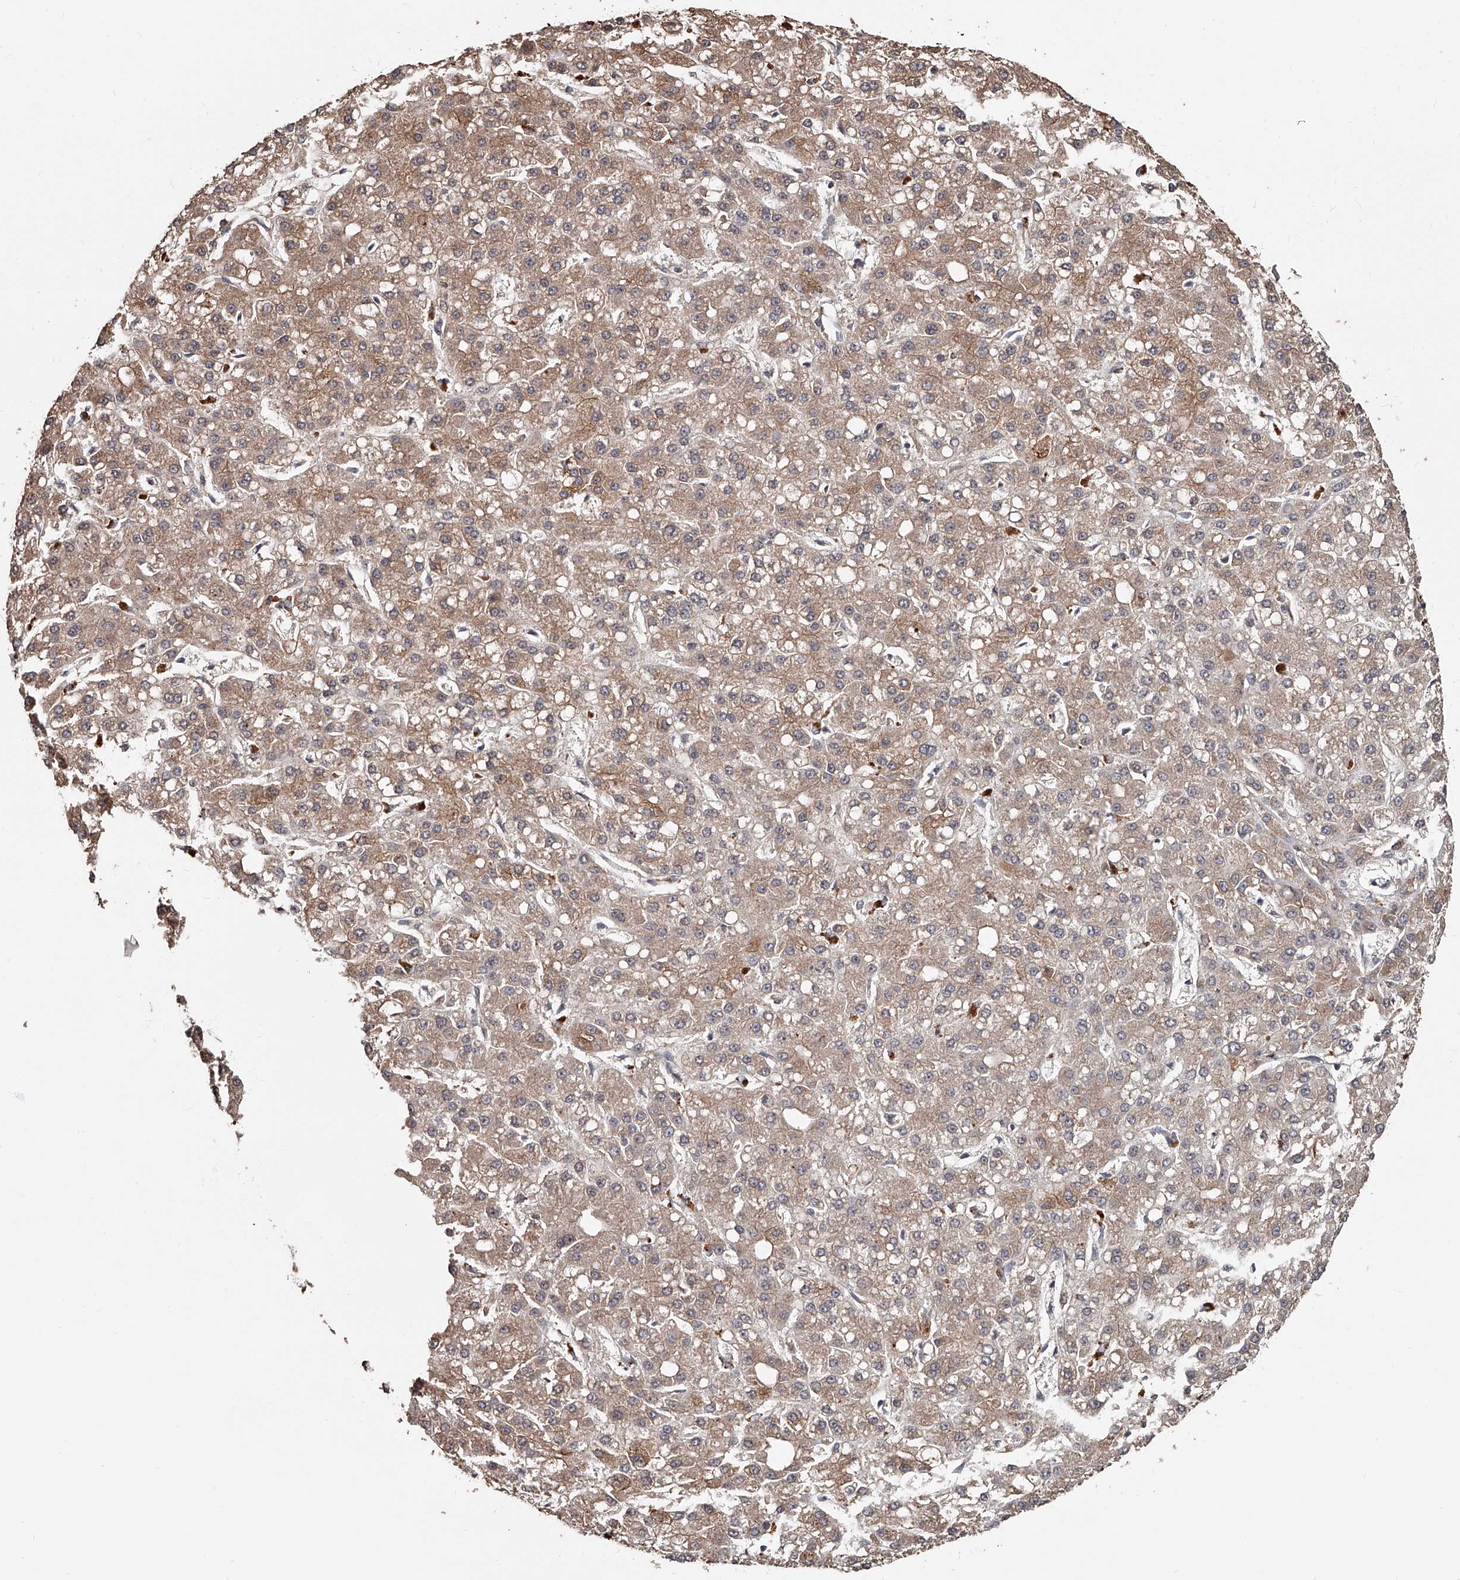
{"staining": {"intensity": "weak", "quantity": ">75%", "location": "cytoplasmic/membranous"}, "tissue": "liver cancer", "cell_type": "Tumor cells", "image_type": "cancer", "snomed": [{"axis": "morphology", "description": "Carcinoma, Hepatocellular, NOS"}, {"axis": "topography", "description": "Liver"}], "caption": "Weak cytoplasmic/membranous staining for a protein is identified in about >75% of tumor cells of liver cancer (hepatocellular carcinoma) using IHC.", "gene": "URGCP", "patient": {"sex": "male", "age": 67}}